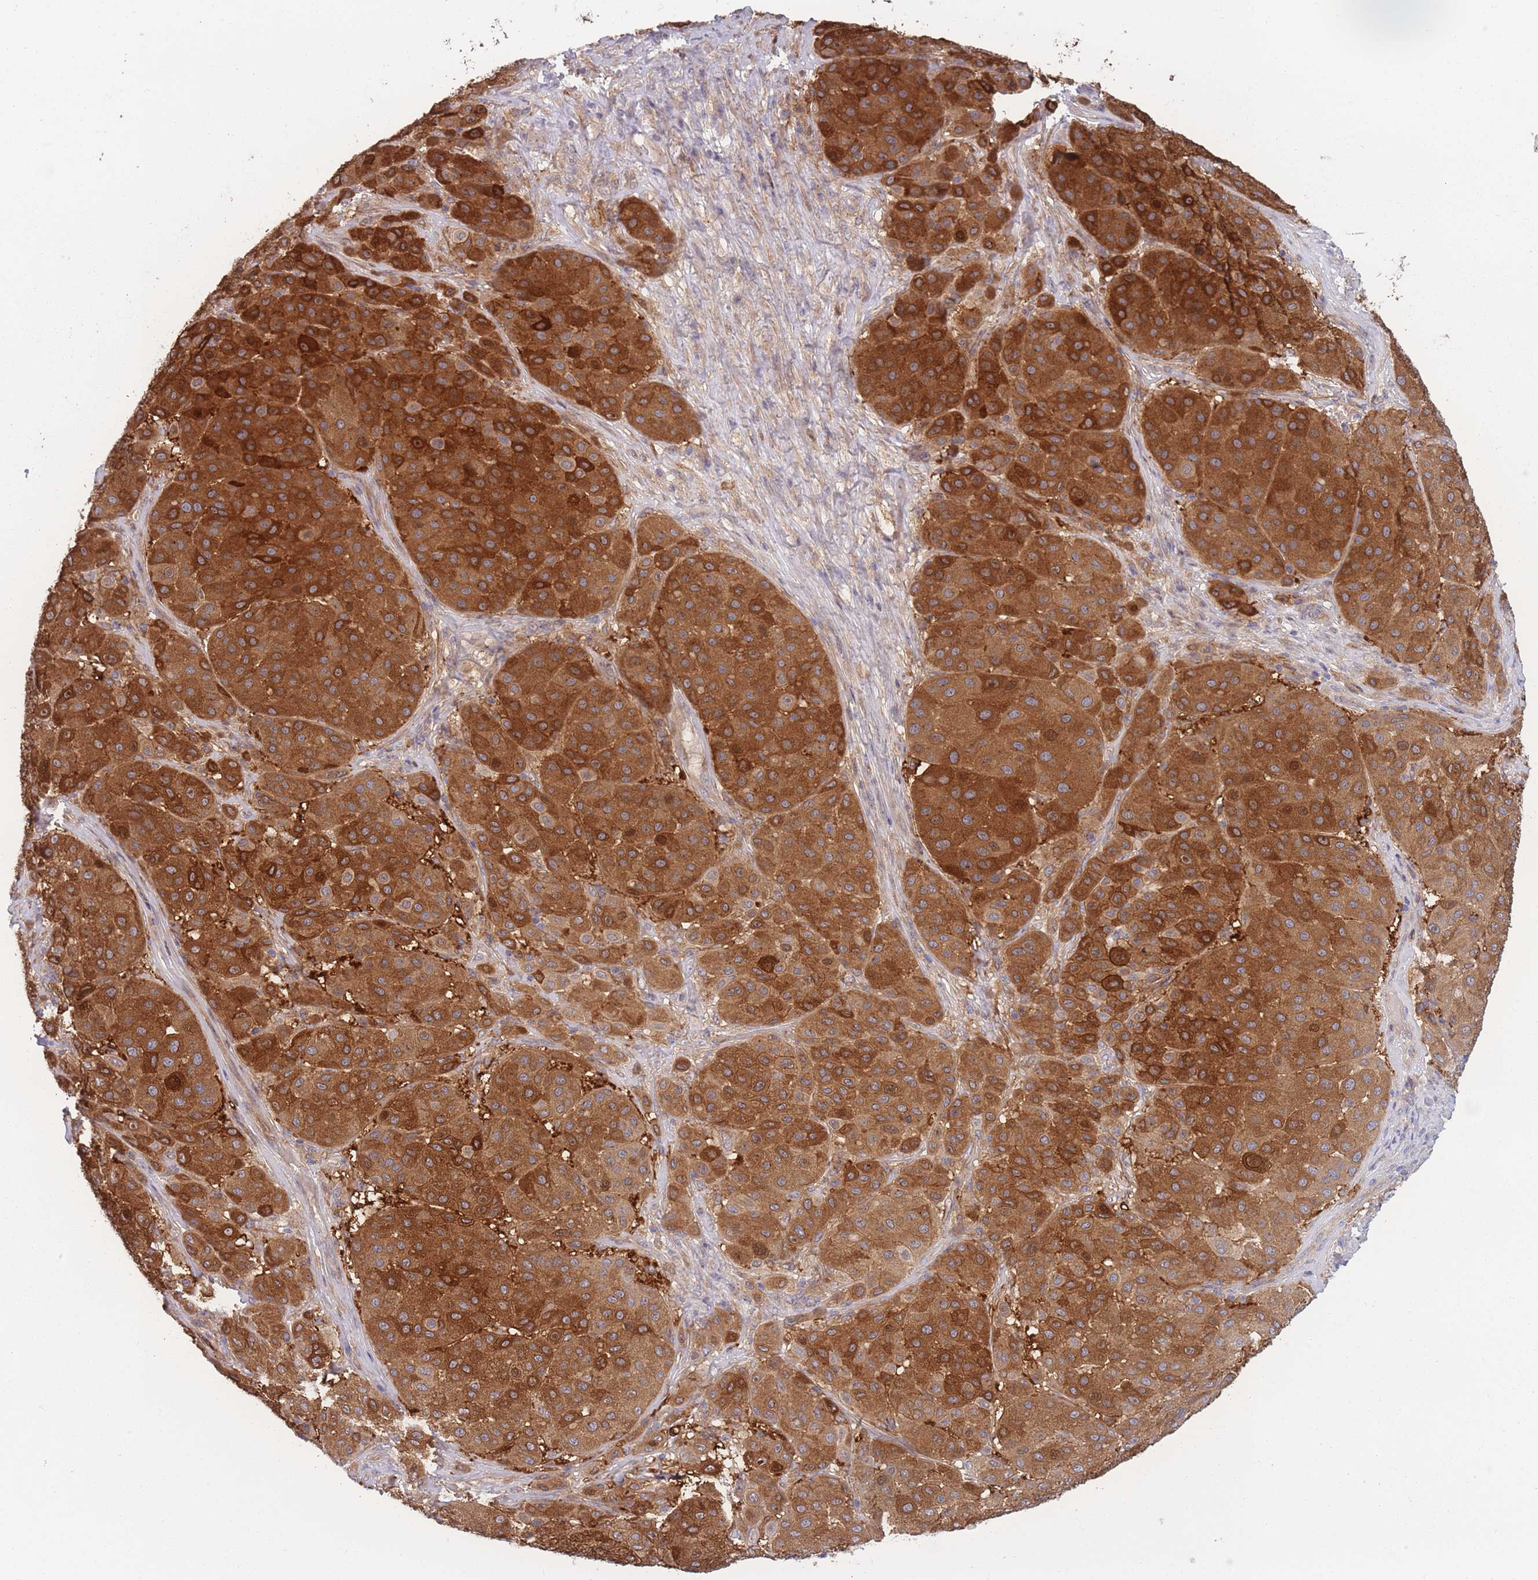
{"staining": {"intensity": "strong", "quantity": ">75%", "location": "cytoplasmic/membranous"}, "tissue": "melanoma", "cell_type": "Tumor cells", "image_type": "cancer", "snomed": [{"axis": "morphology", "description": "Malignant melanoma, Metastatic site"}, {"axis": "topography", "description": "Smooth muscle"}], "caption": "Approximately >75% of tumor cells in human malignant melanoma (metastatic site) demonstrate strong cytoplasmic/membranous protein positivity as visualized by brown immunohistochemical staining.", "gene": "STEAP3", "patient": {"sex": "male", "age": 41}}